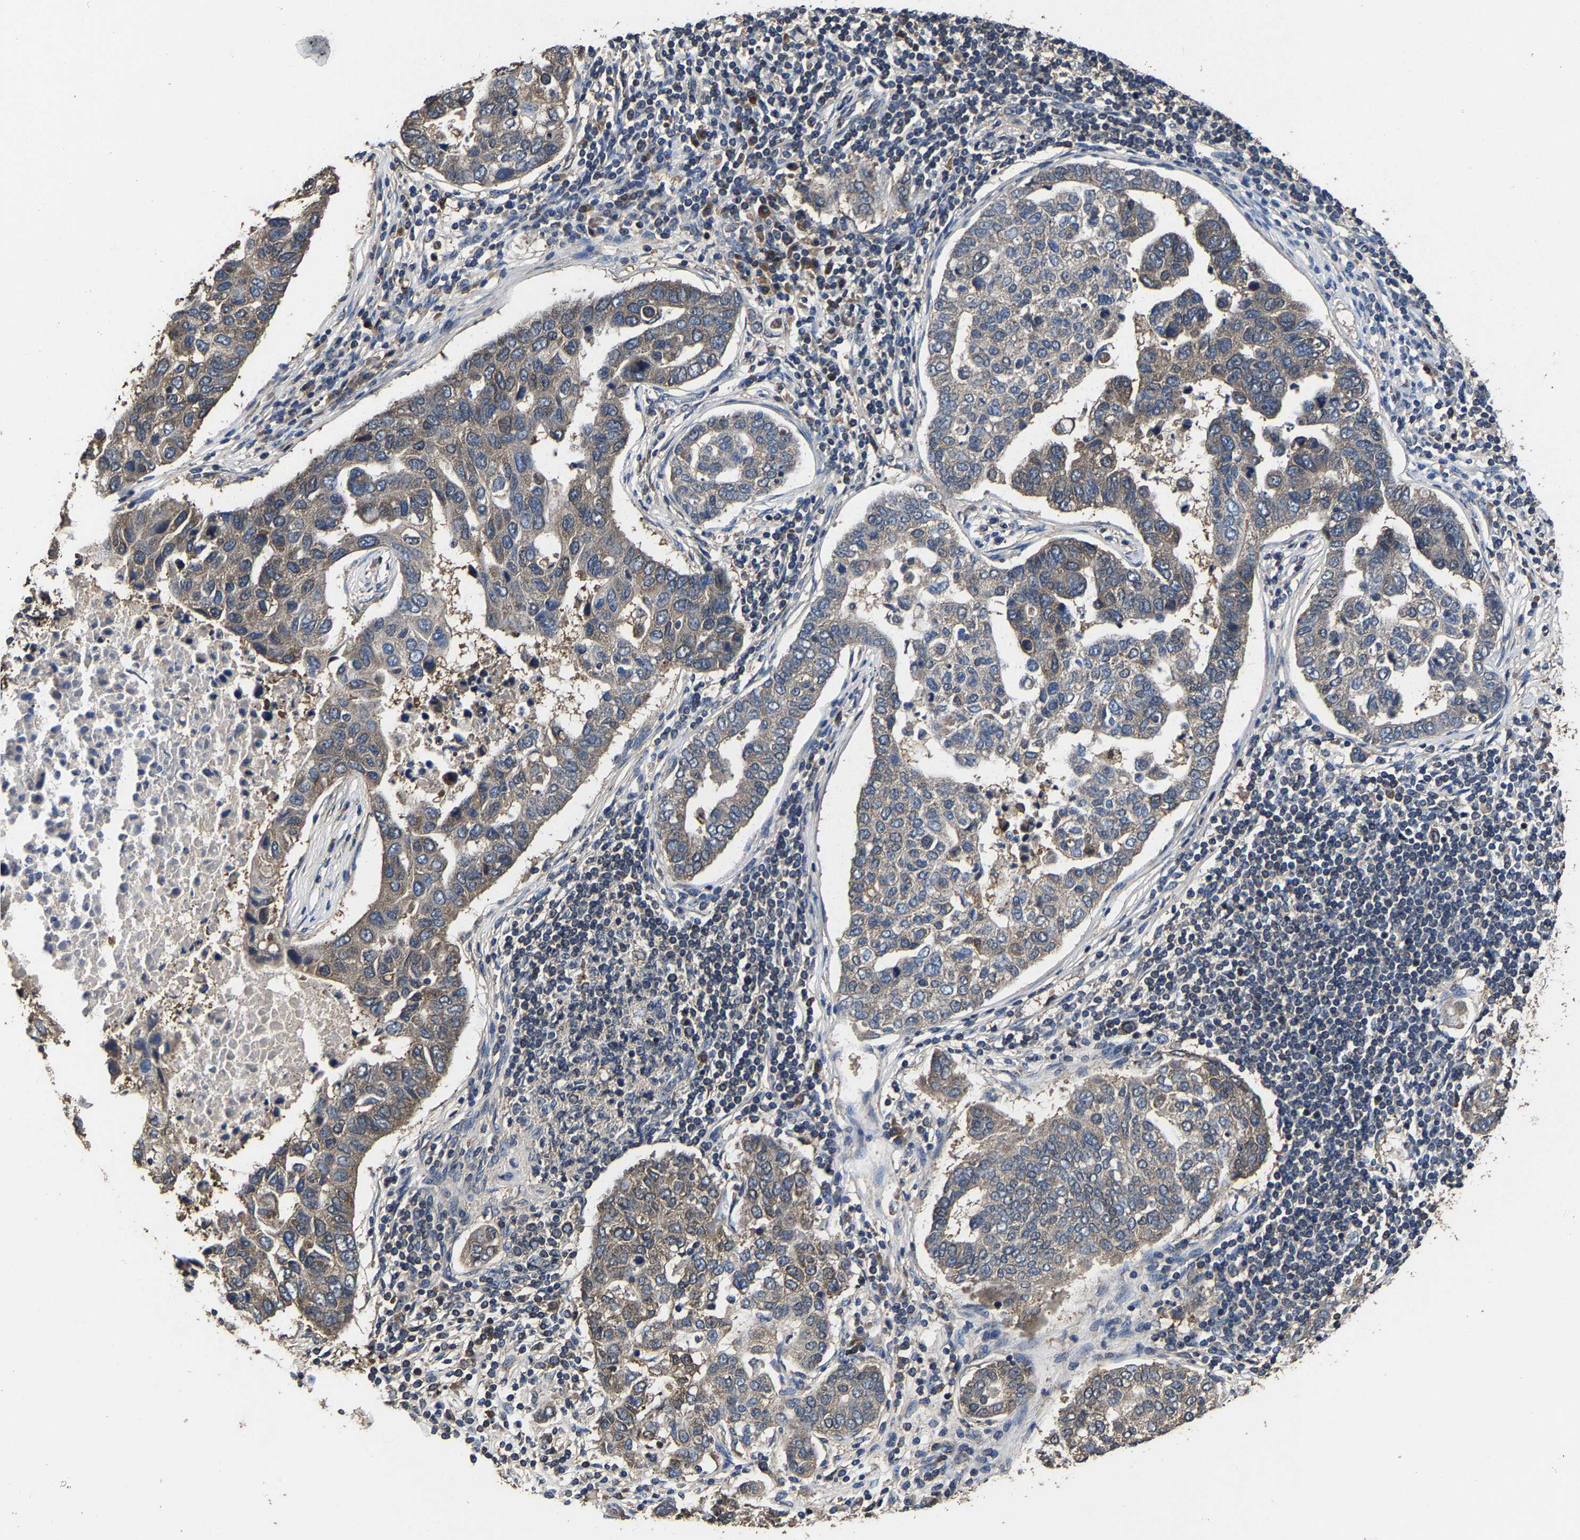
{"staining": {"intensity": "weak", "quantity": "25%-75%", "location": "cytoplasmic/membranous"}, "tissue": "pancreatic cancer", "cell_type": "Tumor cells", "image_type": "cancer", "snomed": [{"axis": "morphology", "description": "Adenocarcinoma, NOS"}, {"axis": "topography", "description": "Pancreas"}], "caption": "About 25%-75% of tumor cells in human pancreatic adenocarcinoma demonstrate weak cytoplasmic/membranous protein expression as visualized by brown immunohistochemical staining.", "gene": "EBAG9", "patient": {"sex": "female", "age": 61}}